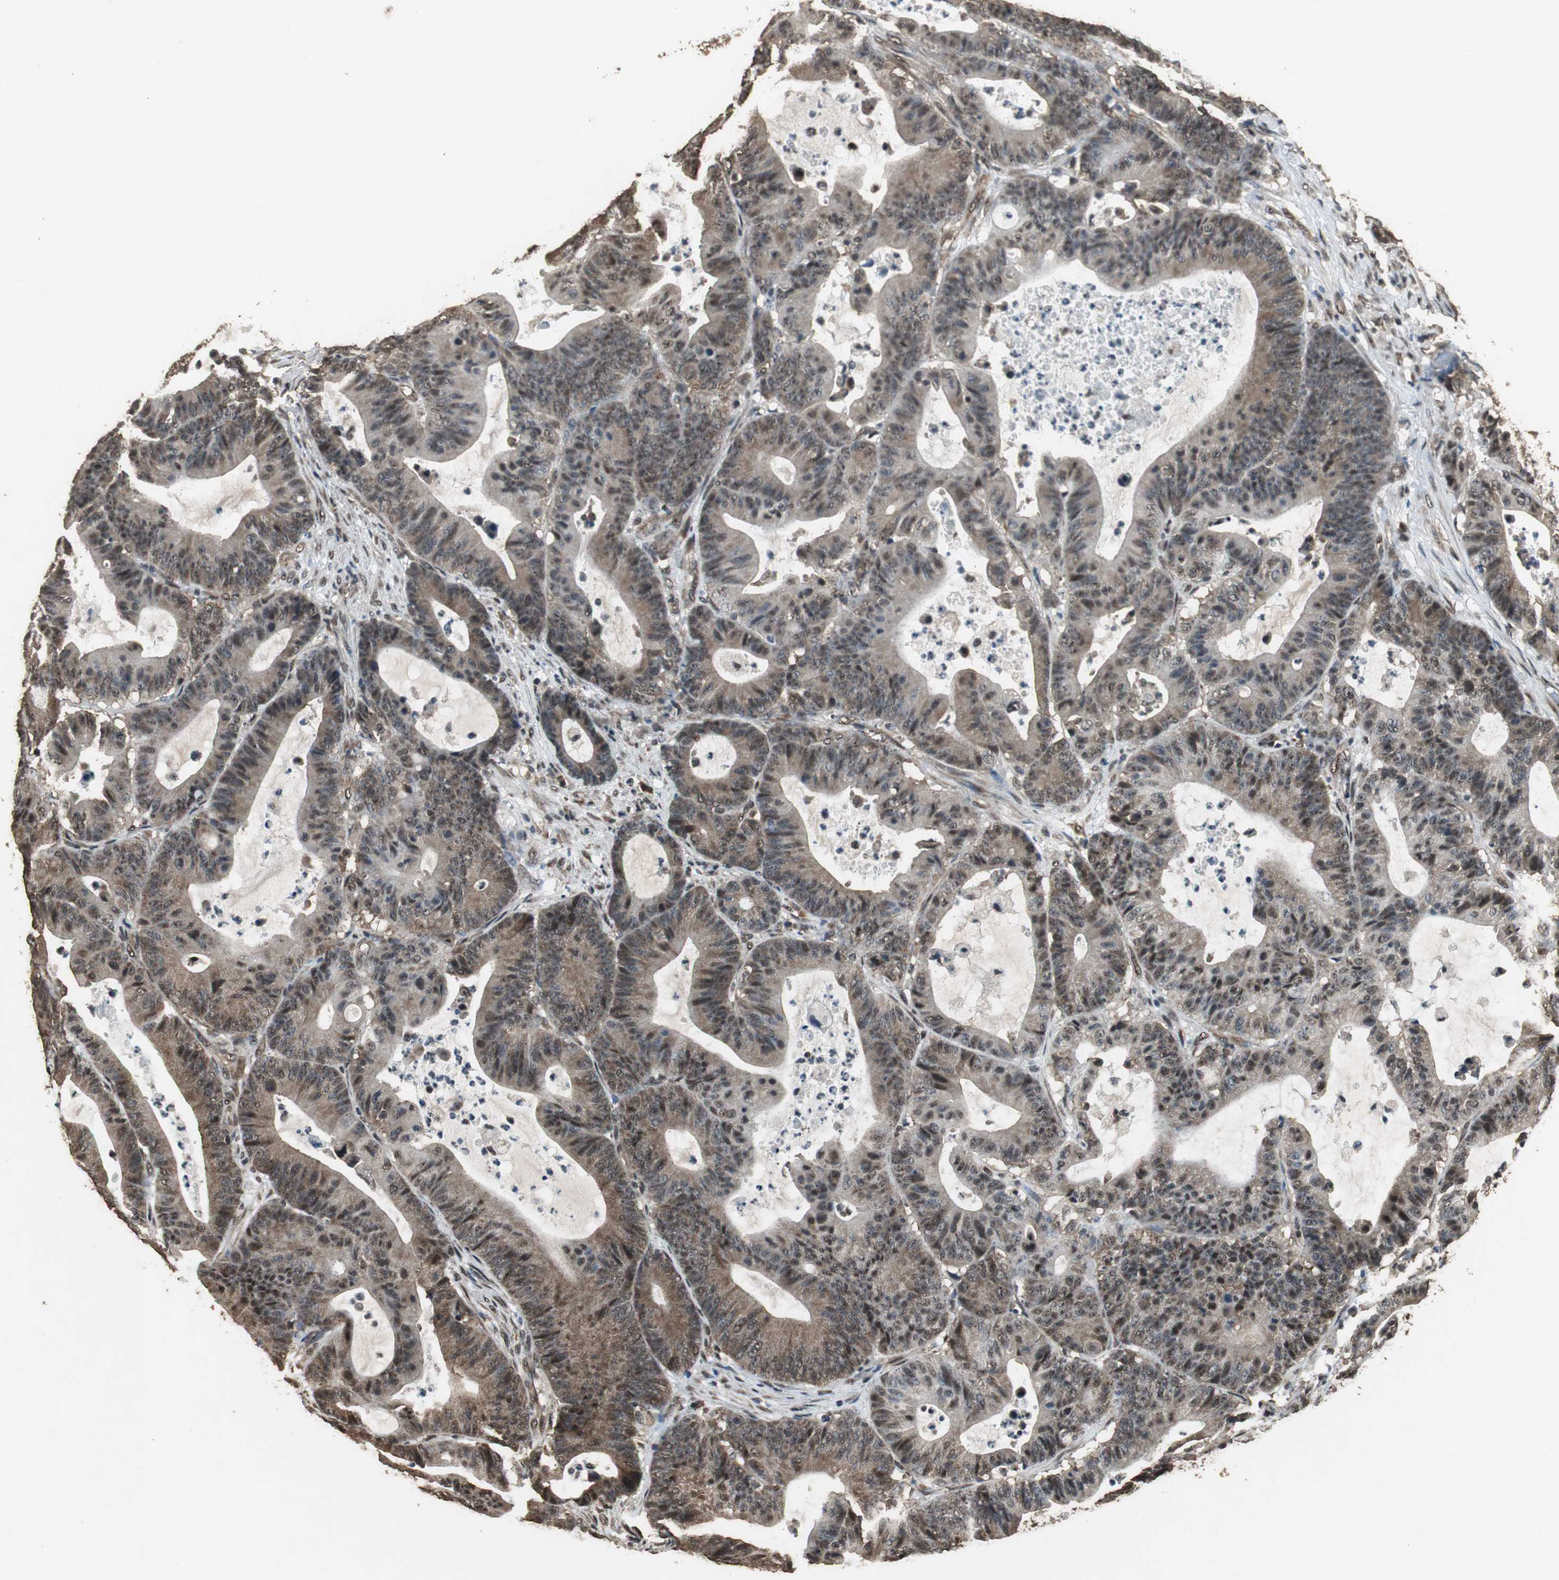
{"staining": {"intensity": "moderate", "quantity": "25%-75%", "location": "cytoplasmic/membranous,nuclear"}, "tissue": "colorectal cancer", "cell_type": "Tumor cells", "image_type": "cancer", "snomed": [{"axis": "morphology", "description": "Adenocarcinoma, NOS"}, {"axis": "topography", "description": "Colon"}], "caption": "DAB immunohistochemical staining of adenocarcinoma (colorectal) displays moderate cytoplasmic/membranous and nuclear protein expression in approximately 25%-75% of tumor cells. The protein of interest is stained brown, and the nuclei are stained in blue (DAB (3,3'-diaminobenzidine) IHC with brightfield microscopy, high magnification).", "gene": "PPP1R13B", "patient": {"sex": "female", "age": 84}}